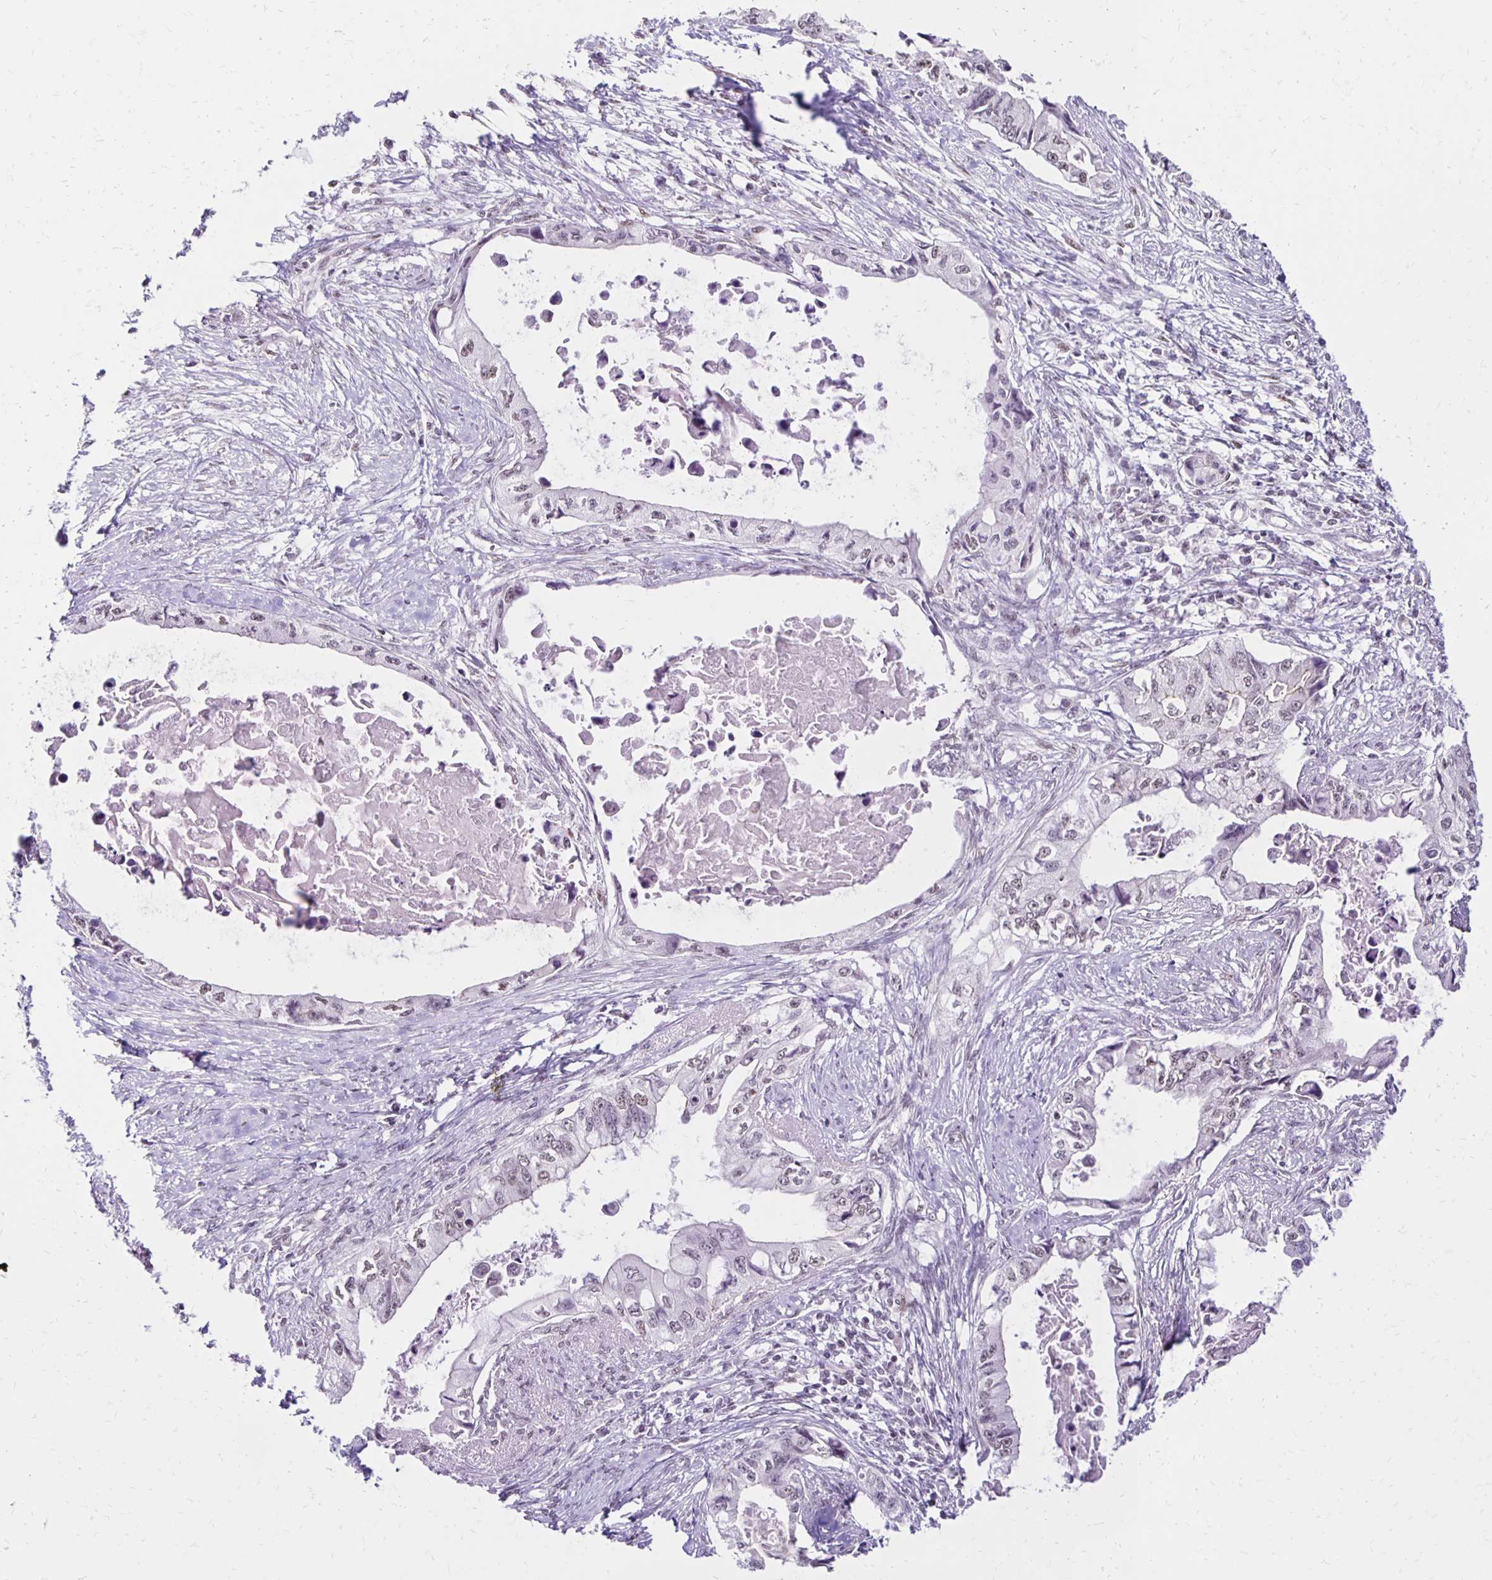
{"staining": {"intensity": "weak", "quantity": "25%-75%", "location": "nuclear"}, "tissue": "pancreatic cancer", "cell_type": "Tumor cells", "image_type": "cancer", "snomed": [{"axis": "morphology", "description": "Adenocarcinoma, NOS"}, {"axis": "topography", "description": "Pancreas"}], "caption": "A high-resolution image shows IHC staining of adenocarcinoma (pancreatic), which exhibits weak nuclear staining in about 25%-75% of tumor cells.", "gene": "DDB2", "patient": {"sex": "male", "age": 66}}